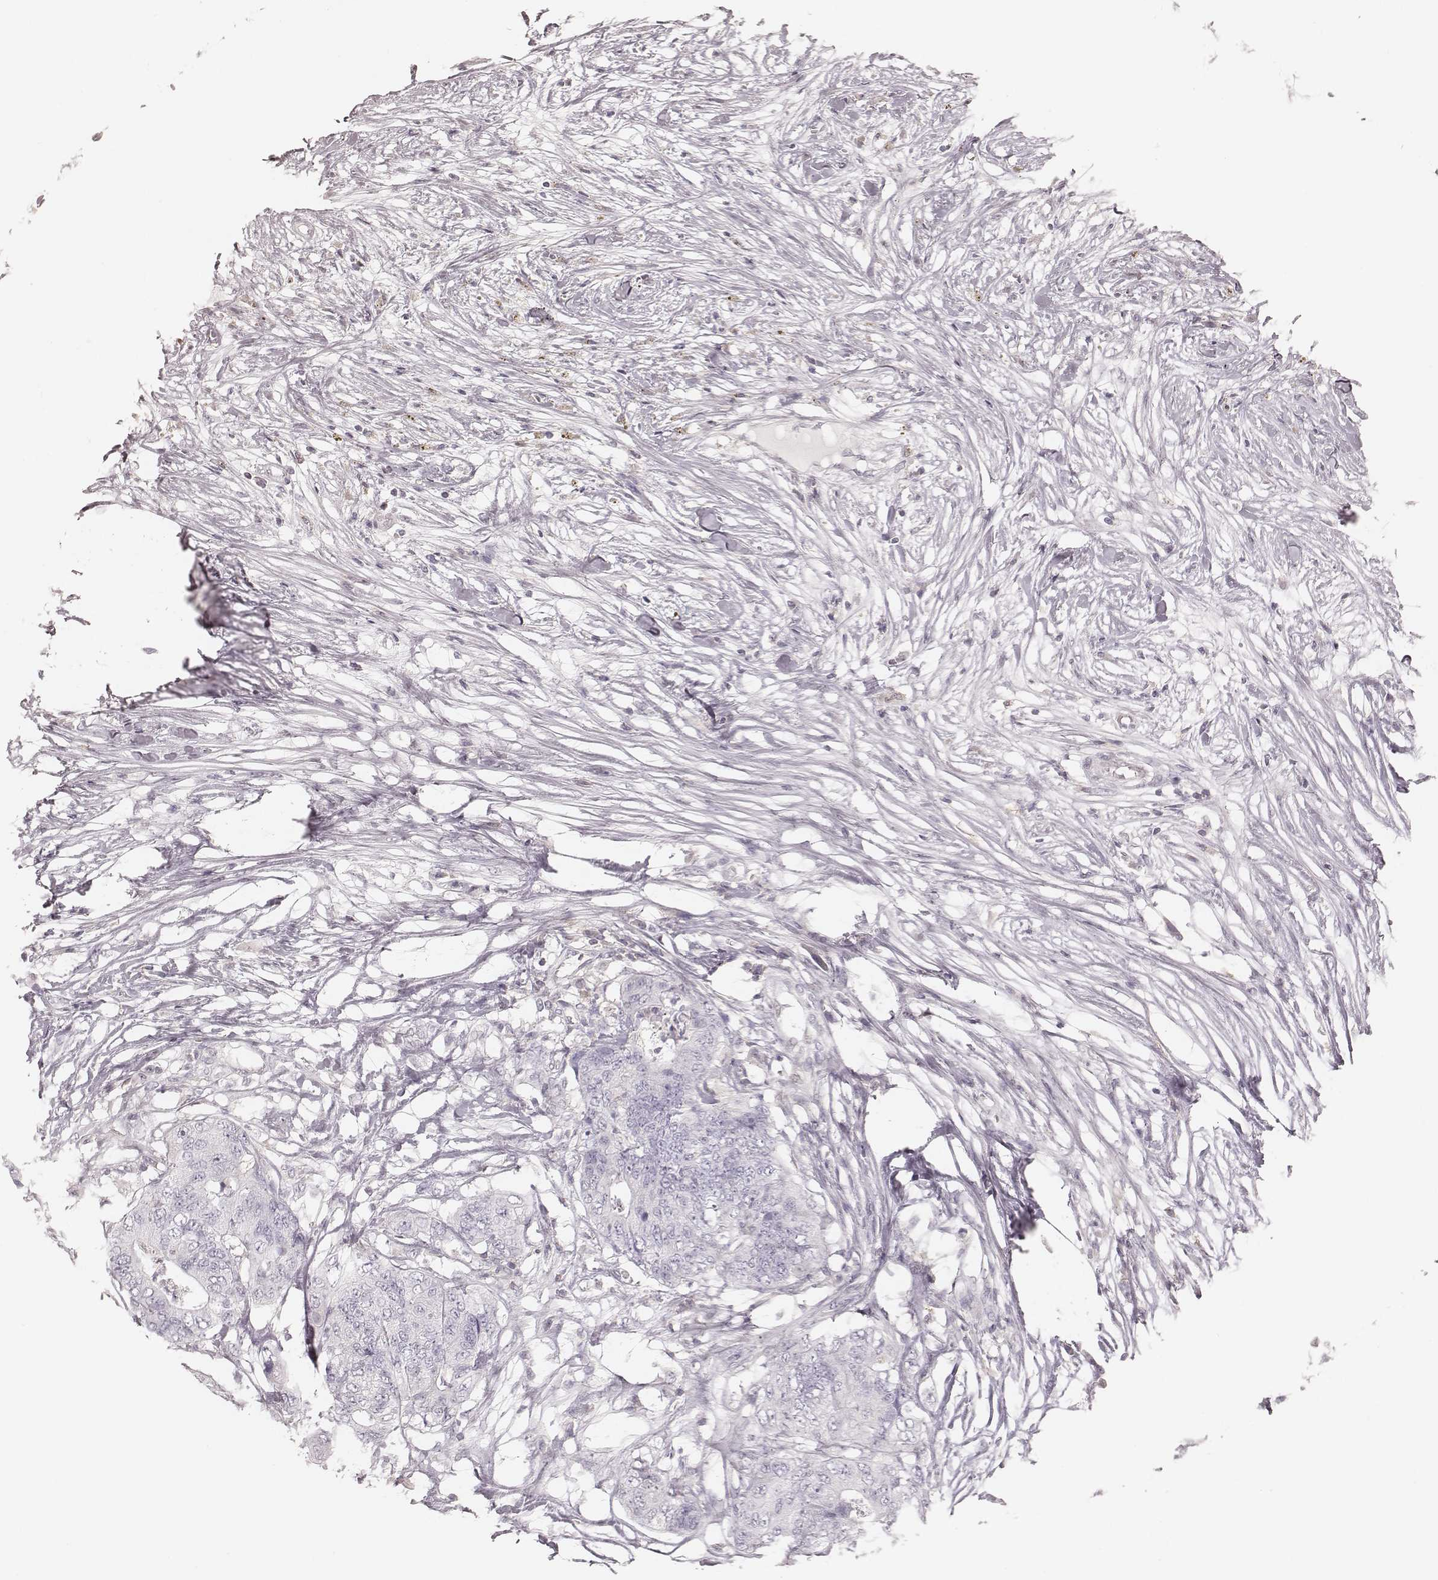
{"staining": {"intensity": "negative", "quantity": "none", "location": "none"}, "tissue": "colorectal cancer", "cell_type": "Tumor cells", "image_type": "cancer", "snomed": [{"axis": "morphology", "description": "Adenocarcinoma, NOS"}, {"axis": "topography", "description": "Colon"}], "caption": "Immunohistochemical staining of adenocarcinoma (colorectal) reveals no significant expression in tumor cells.", "gene": "MSX1", "patient": {"sex": "female", "age": 48}}